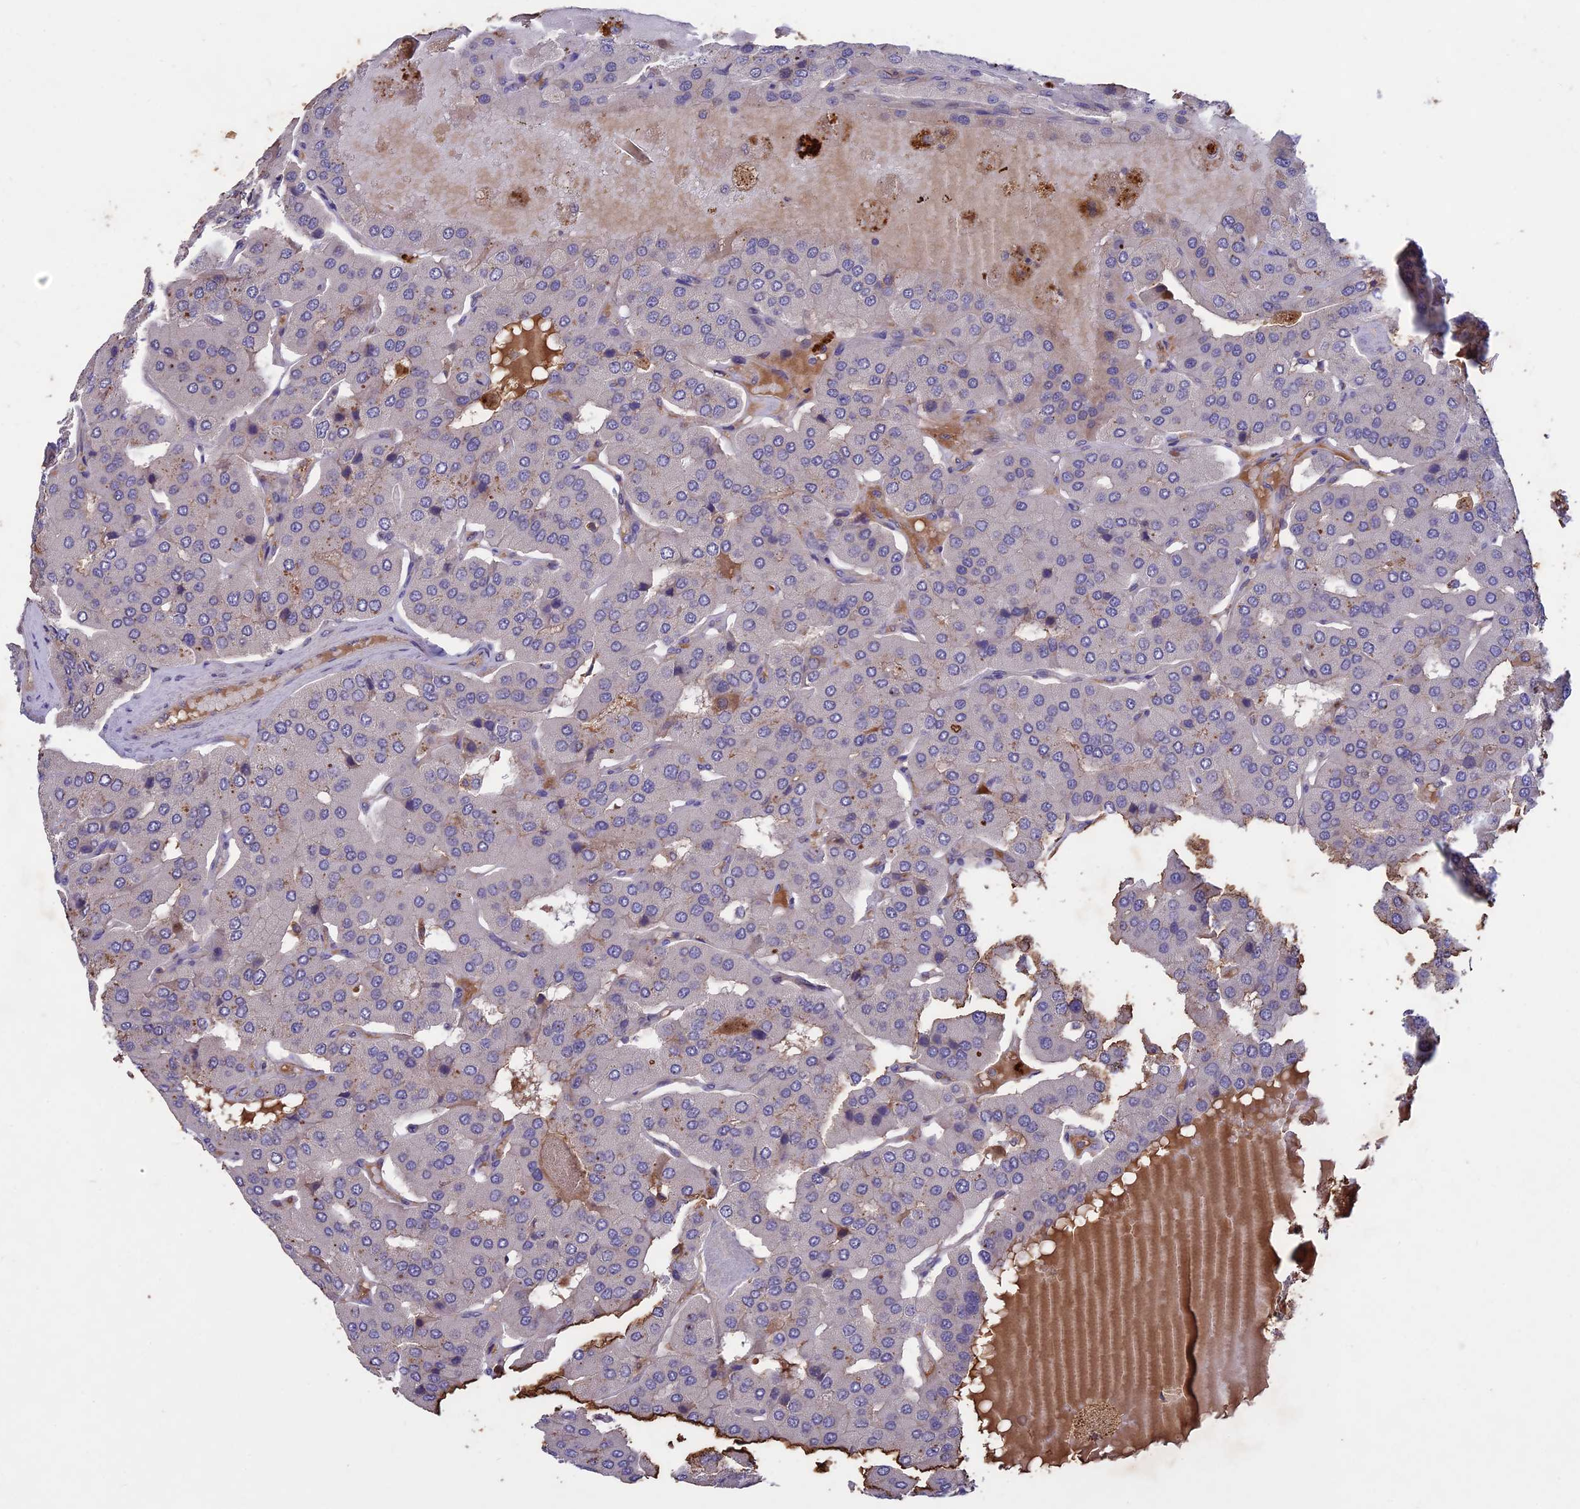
{"staining": {"intensity": "negative", "quantity": "none", "location": "none"}, "tissue": "parathyroid gland", "cell_type": "Glandular cells", "image_type": "normal", "snomed": [{"axis": "morphology", "description": "Normal tissue, NOS"}, {"axis": "morphology", "description": "Adenoma, NOS"}, {"axis": "topography", "description": "Parathyroid gland"}], "caption": "The immunohistochemistry (IHC) histopathology image has no significant expression in glandular cells of parathyroid gland.", "gene": "ADO", "patient": {"sex": "female", "age": 86}}